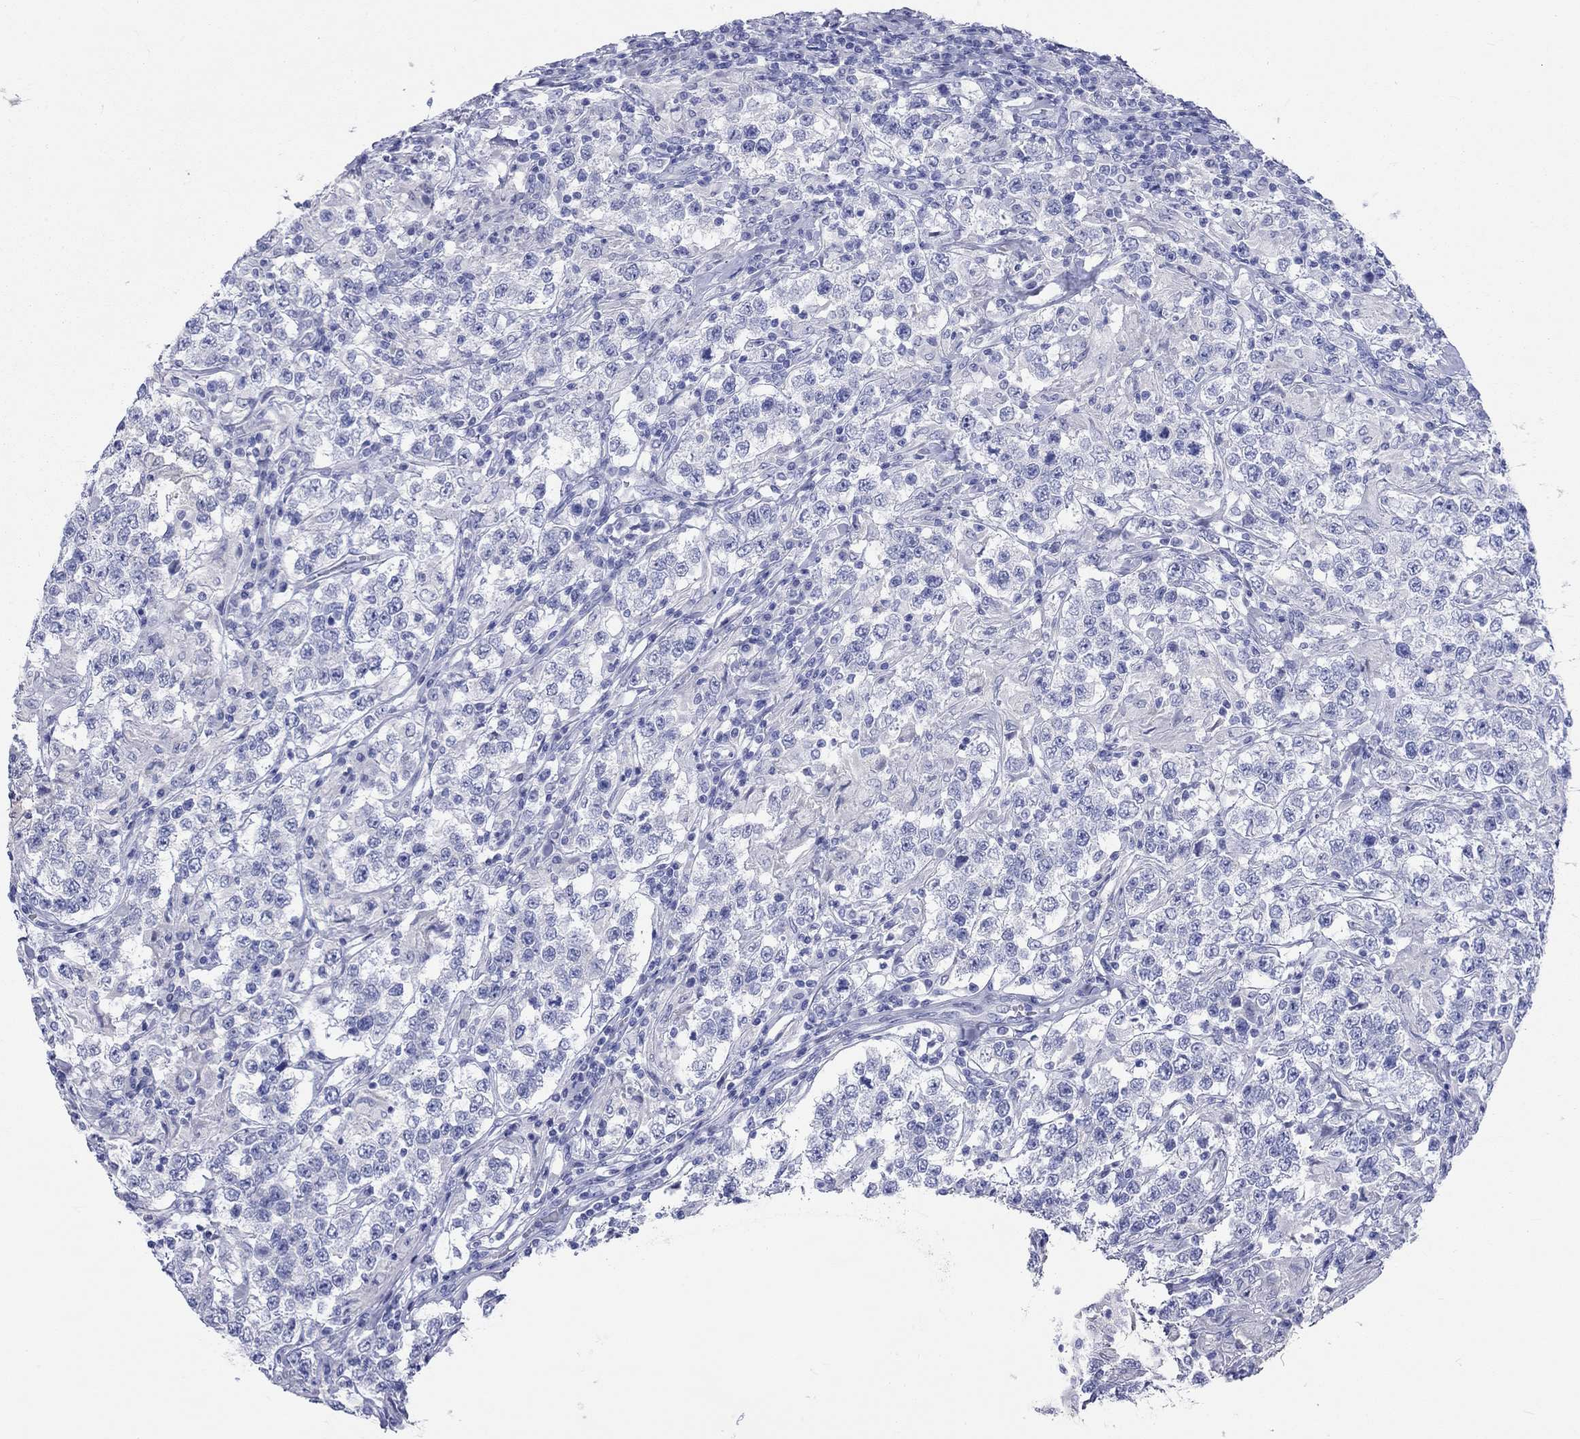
{"staining": {"intensity": "strong", "quantity": "25%-75%", "location": "cytoplasmic/membranous"}, "tissue": "testis cancer", "cell_type": "Tumor cells", "image_type": "cancer", "snomed": [{"axis": "morphology", "description": "Seminoma, NOS"}, {"axis": "morphology", "description": "Carcinoma, Embryonal, NOS"}, {"axis": "topography", "description": "Testis"}], "caption": "Immunohistochemistry (IHC) image of neoplastic tissue: human testis embryonal carcinoma stained using immunohistochemistry displays high levels of strong protein expression localized specifically in the cytoplasmic/membranous of tumor cells, appearing as a cytoplasmic/membranous brown color.", "gene": "SPATA9", "patient": {"sex": "male", "age": 41}}